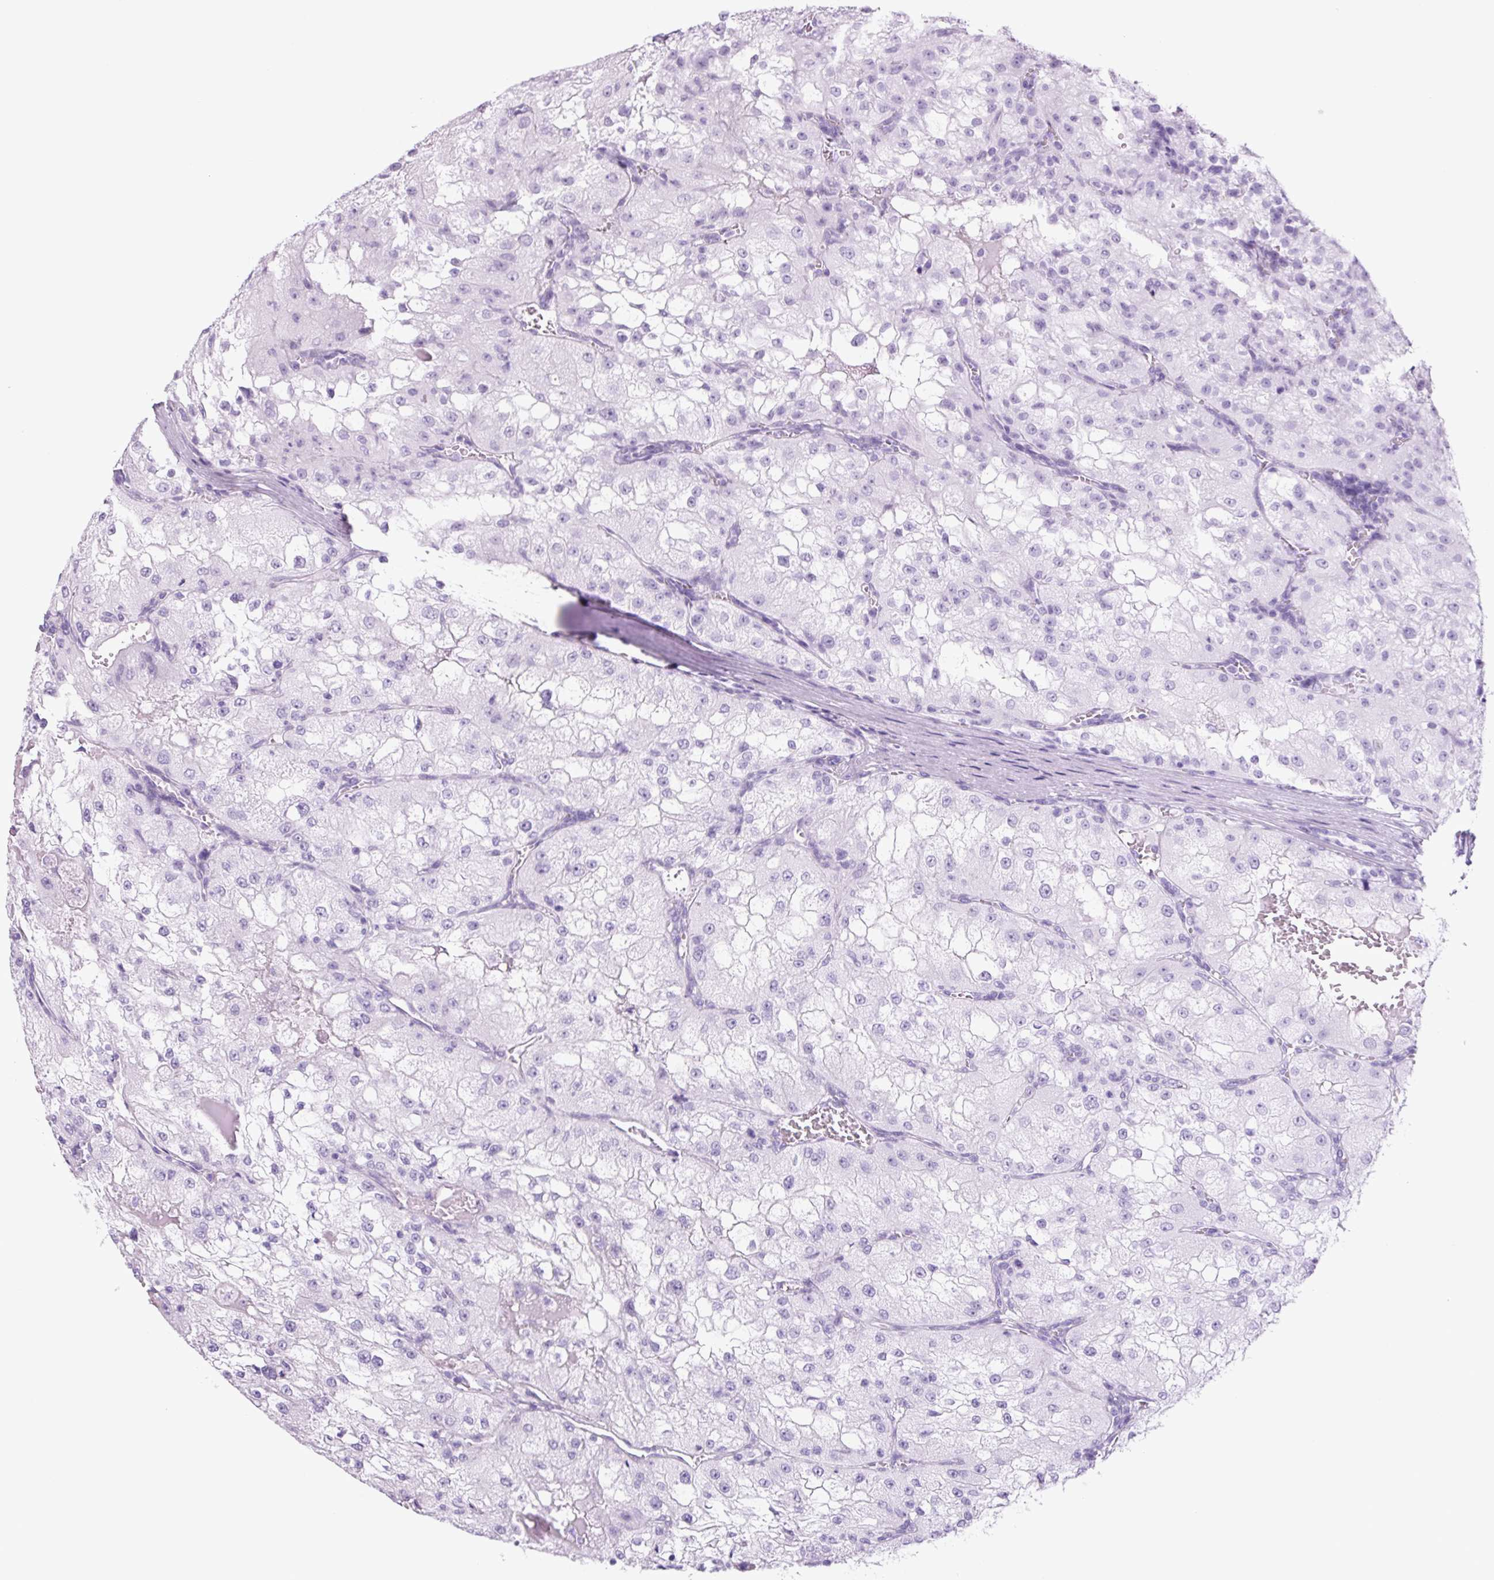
{"staining": {"intensity": "negative", "quantity": "none", "location": "none"}, "tissue": "renal cancer", "cell_type": "Tumor cells", "image_type": "cancer", "snomed": [{"axis": "morphology", "description": "Adenocarcinoma, NOS"}, {"axis": "topography", "description": "Kidney"}], "caption": "Human renal cancer stained for a protein using immunohistochemistry (IHC) shows no staining in tumor cells.", "gene": "PLA2G4A", "patient": {"sex": "female", "age": 74}}